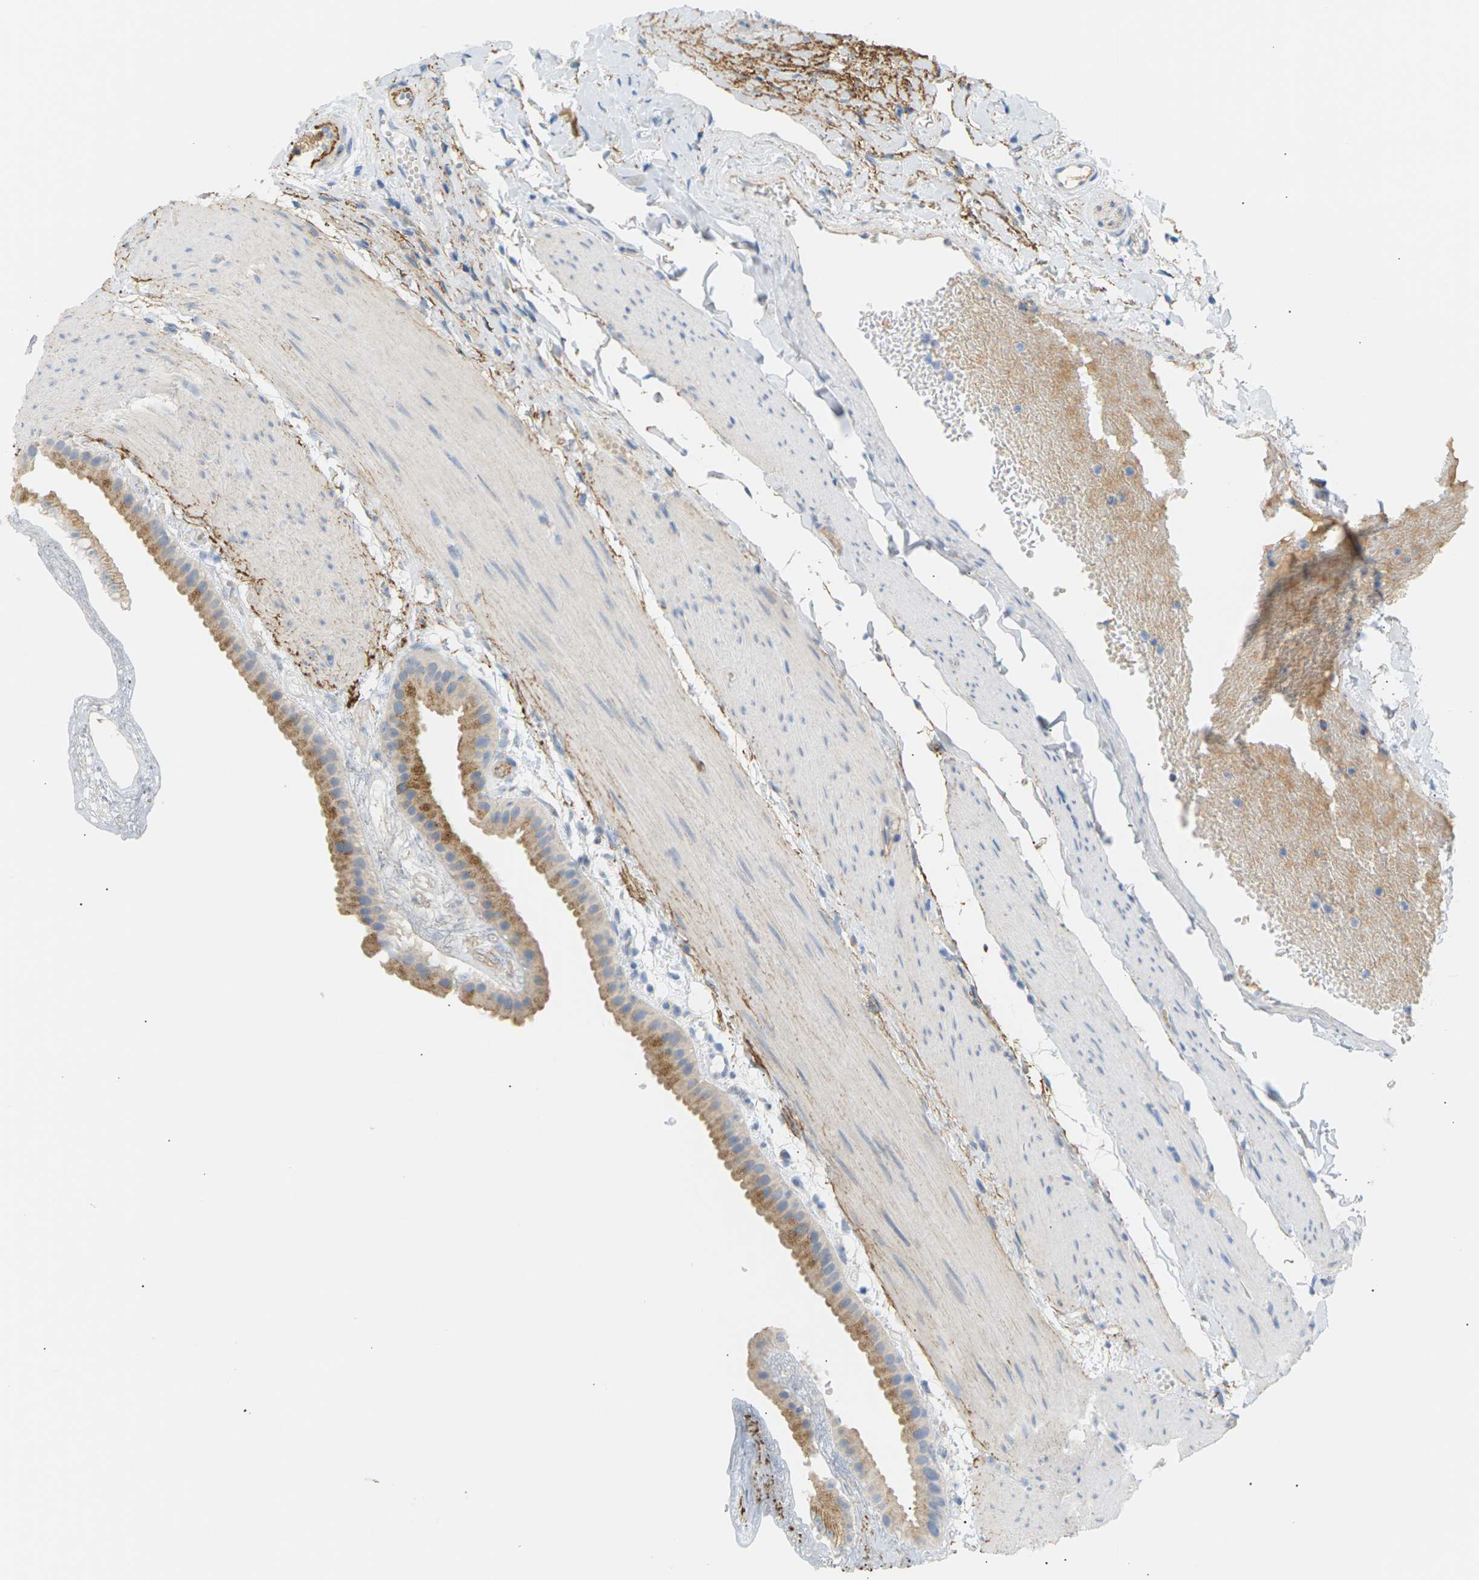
{"staining": {"intensity": "moderate", "quantity": ">75%", "location": "cytoplasmic/membranous"}, "tissue": "gallbladder", "cell_type": "Glandular cells", "image_type": "normal", "snomed": [{"axis": "morphology", "description": "Normal tissue, NOS"}, {"axis": "topography", "description": "Gallbladder"}], "caption": "An IHC image of benign tissue is shown. Protein staining in brown highlights moderate cytoplasmic/membranous positivity in gallbladder within glandular cells. (Stains: DAB in brown, nuclei in blue, Microscopy: brightfield microscopy at high magnification).", "gene": "CLU", "patient": {"sex": "female", "age": 64}}